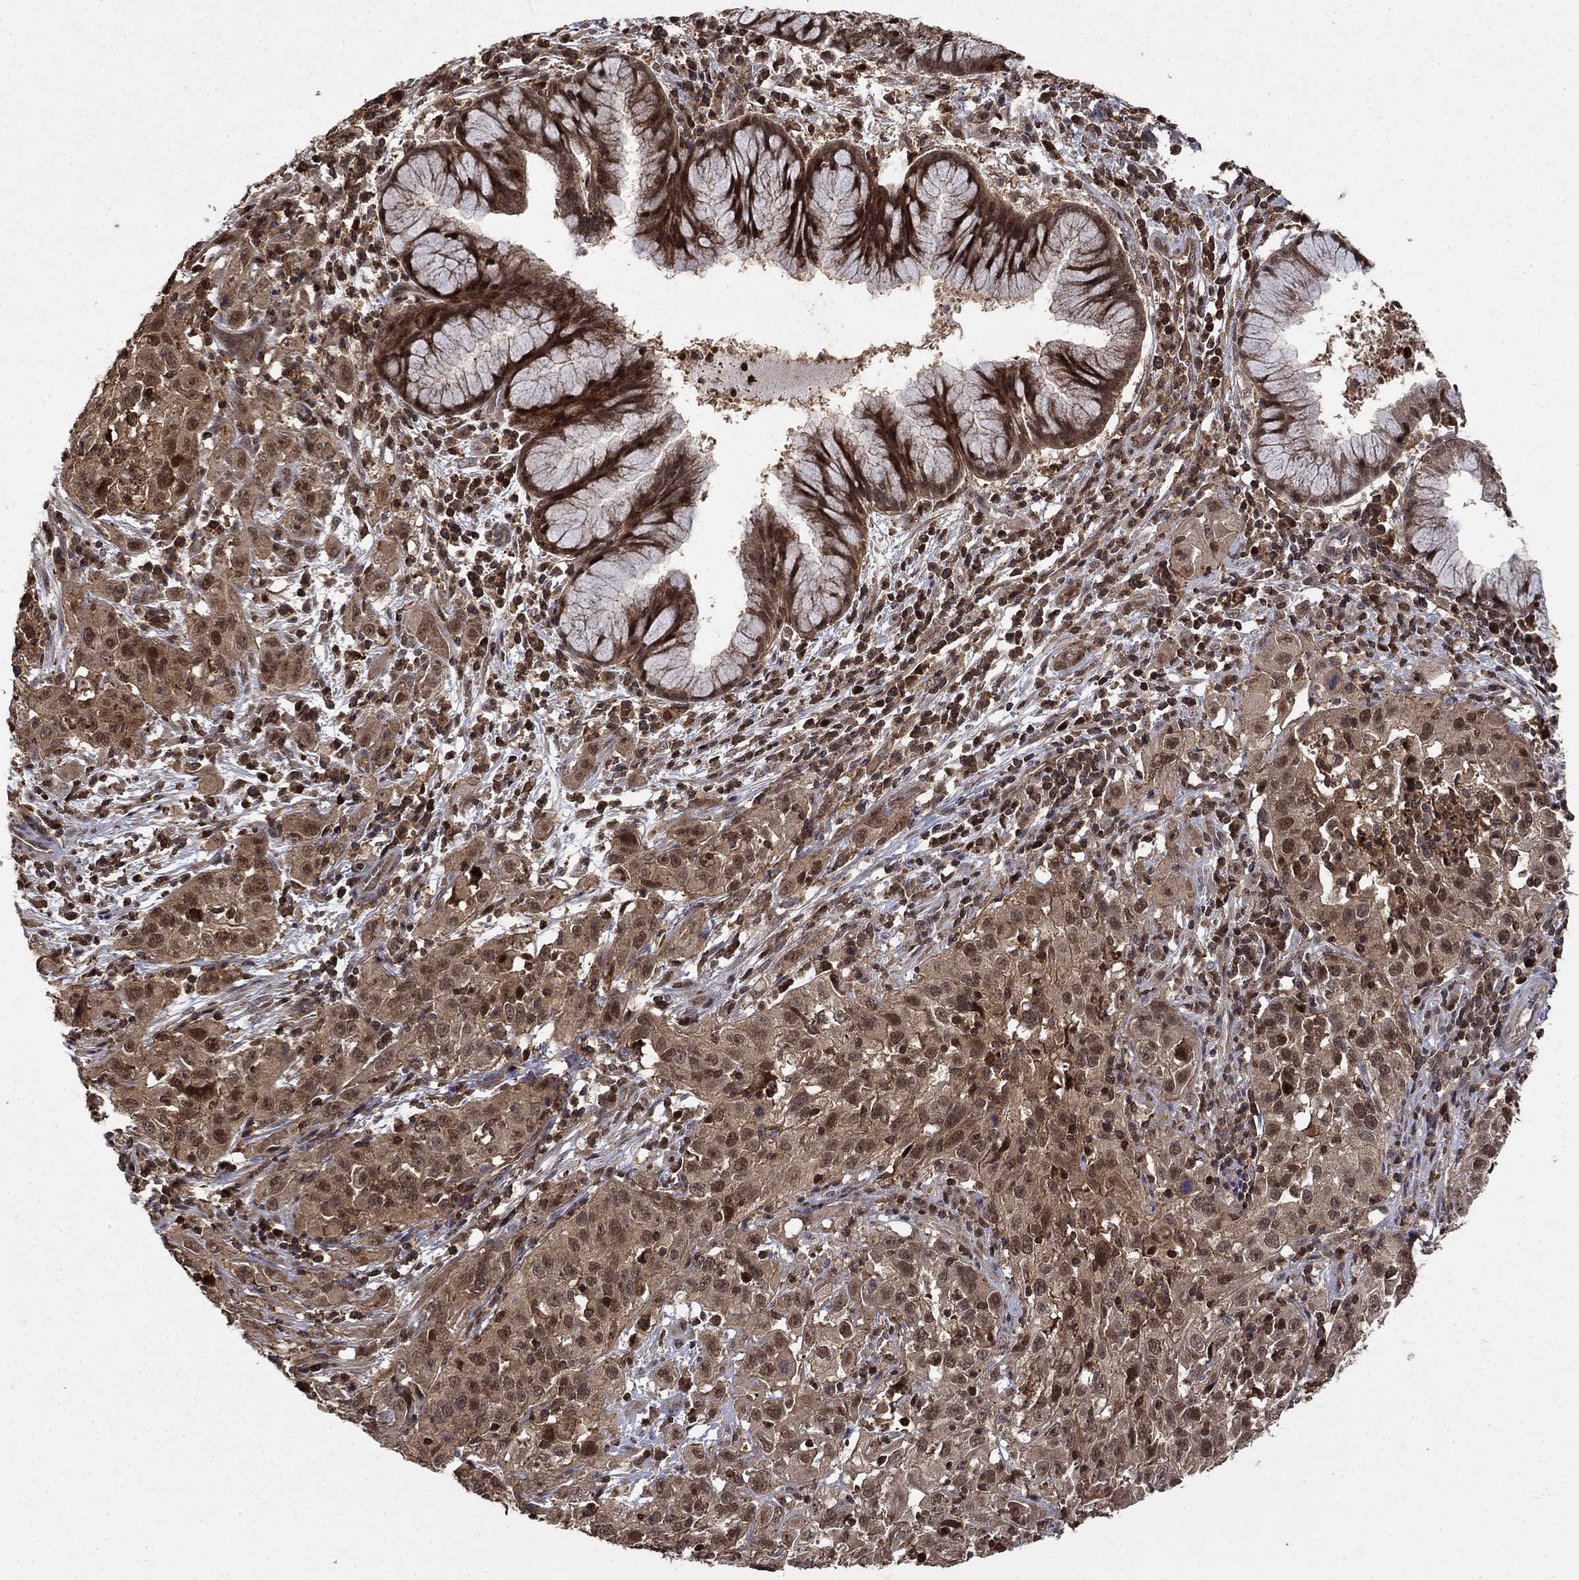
{"staining": {"intensity": "moderate", "quantity": ">75%", "location": "cytoplasmic/membranous,nuclear"}, "tissue": "cervical cancer", "cell_type": "Tumor cells", "image_type": "cancer", "snomed": [{"axis": "morphology", "description": "Squamous cell carcinoma, NOS"}, {"axis": "topography", "description": "Cervix"}], "caption": "Immunohistochemical staining of squamous cell carcinoma (cervical) displays medium levels of moderate cytoplasmic/membranous and nuclear staining in approximately >75% of tumor cells.", "gene": "CCDC66", "patient": {"sex": "female", "age": 32}}